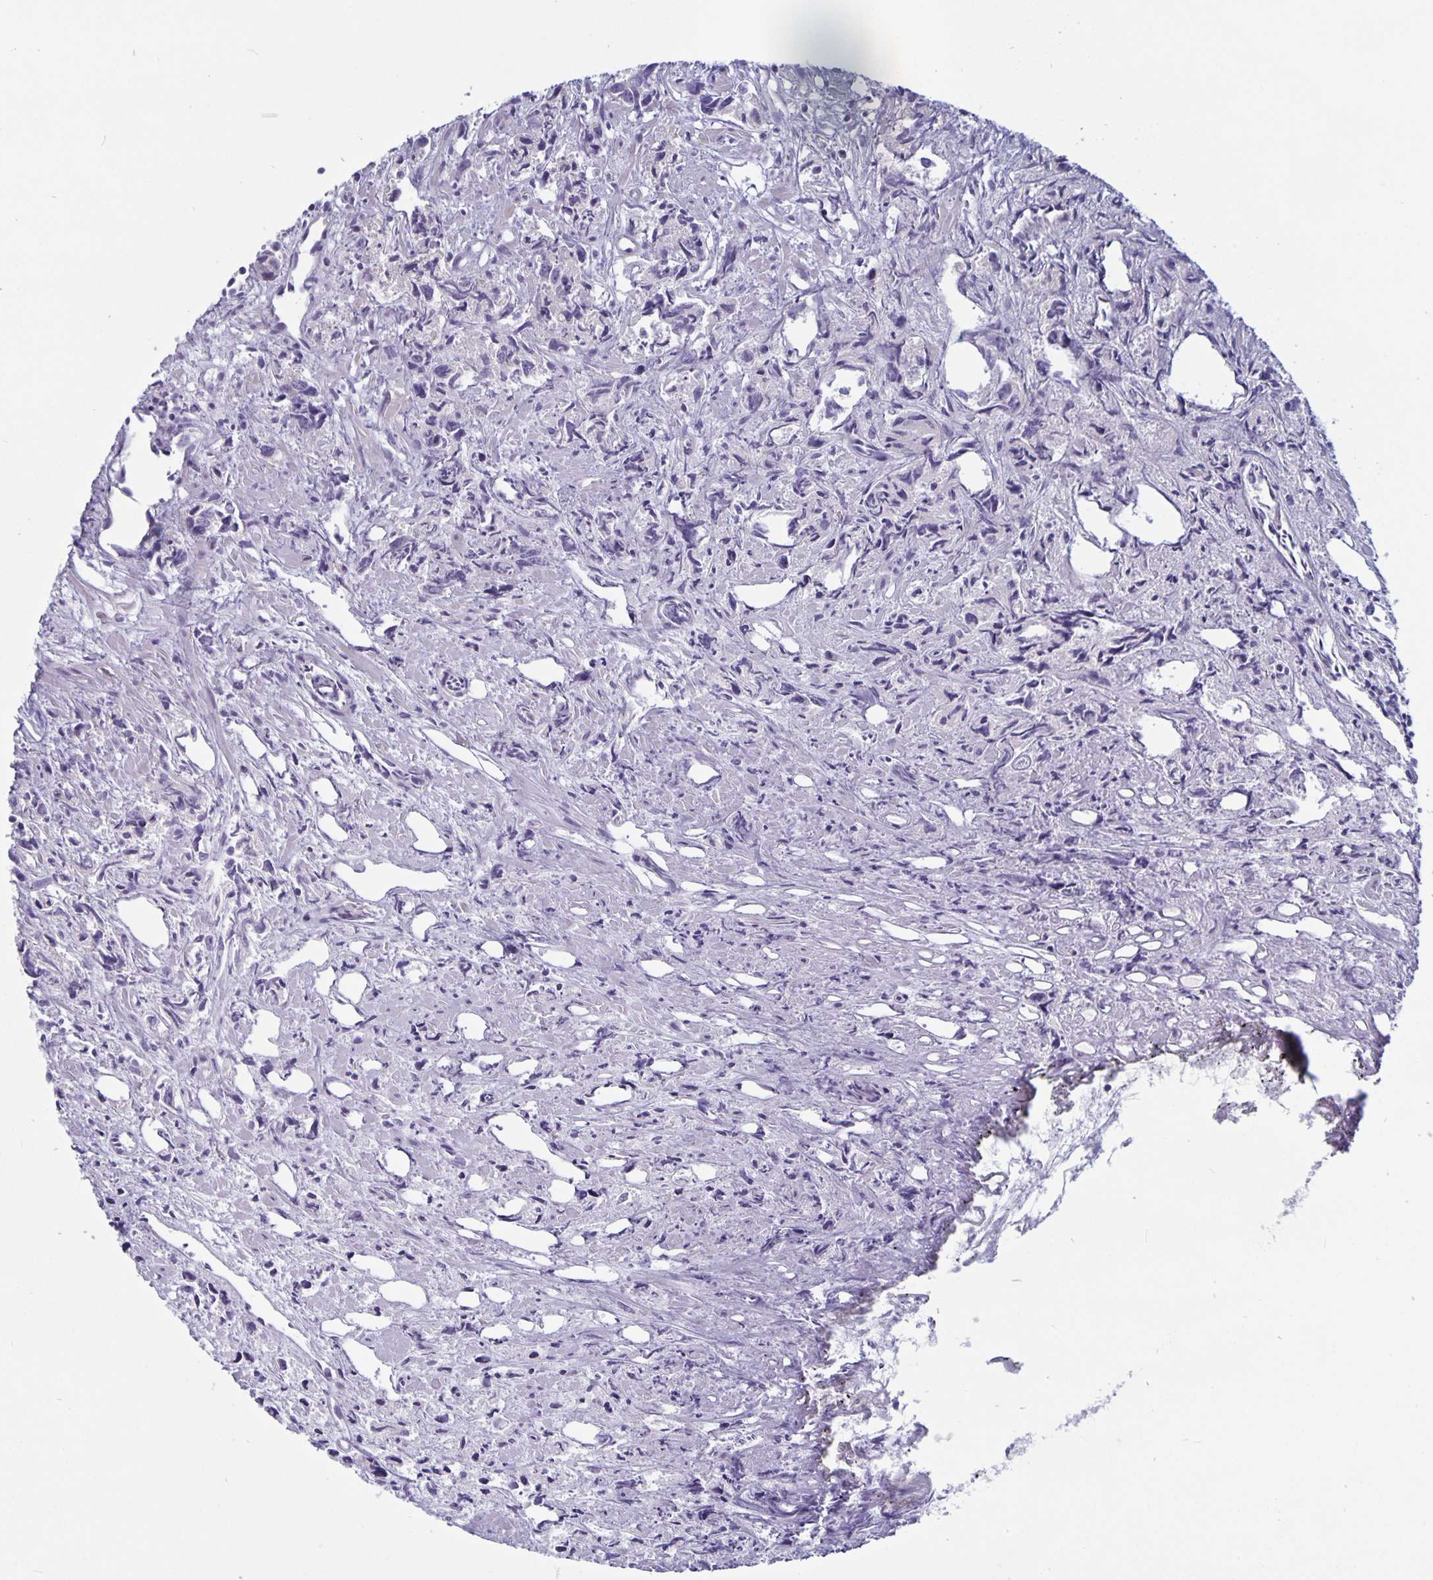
{"staining": {"intensity": "negative", "quantity": "none", "location": "none"}, "tissue": "prostate cancer", "cell_type": "Tumor cells", "image_type": "cancer", "snomed": [{"axis": "morphology", "description": "Adenocarcinoma, High grade"}, {"axis": "topography", "description": "Prostate"}], "caption": "Histopathology image shows no protein positivity in tumor cells of adenocarcinoma (high-grade) (prostate) tissue.", "gene": "PLCB3", "patient": {"sex": "male", "age": 58}}